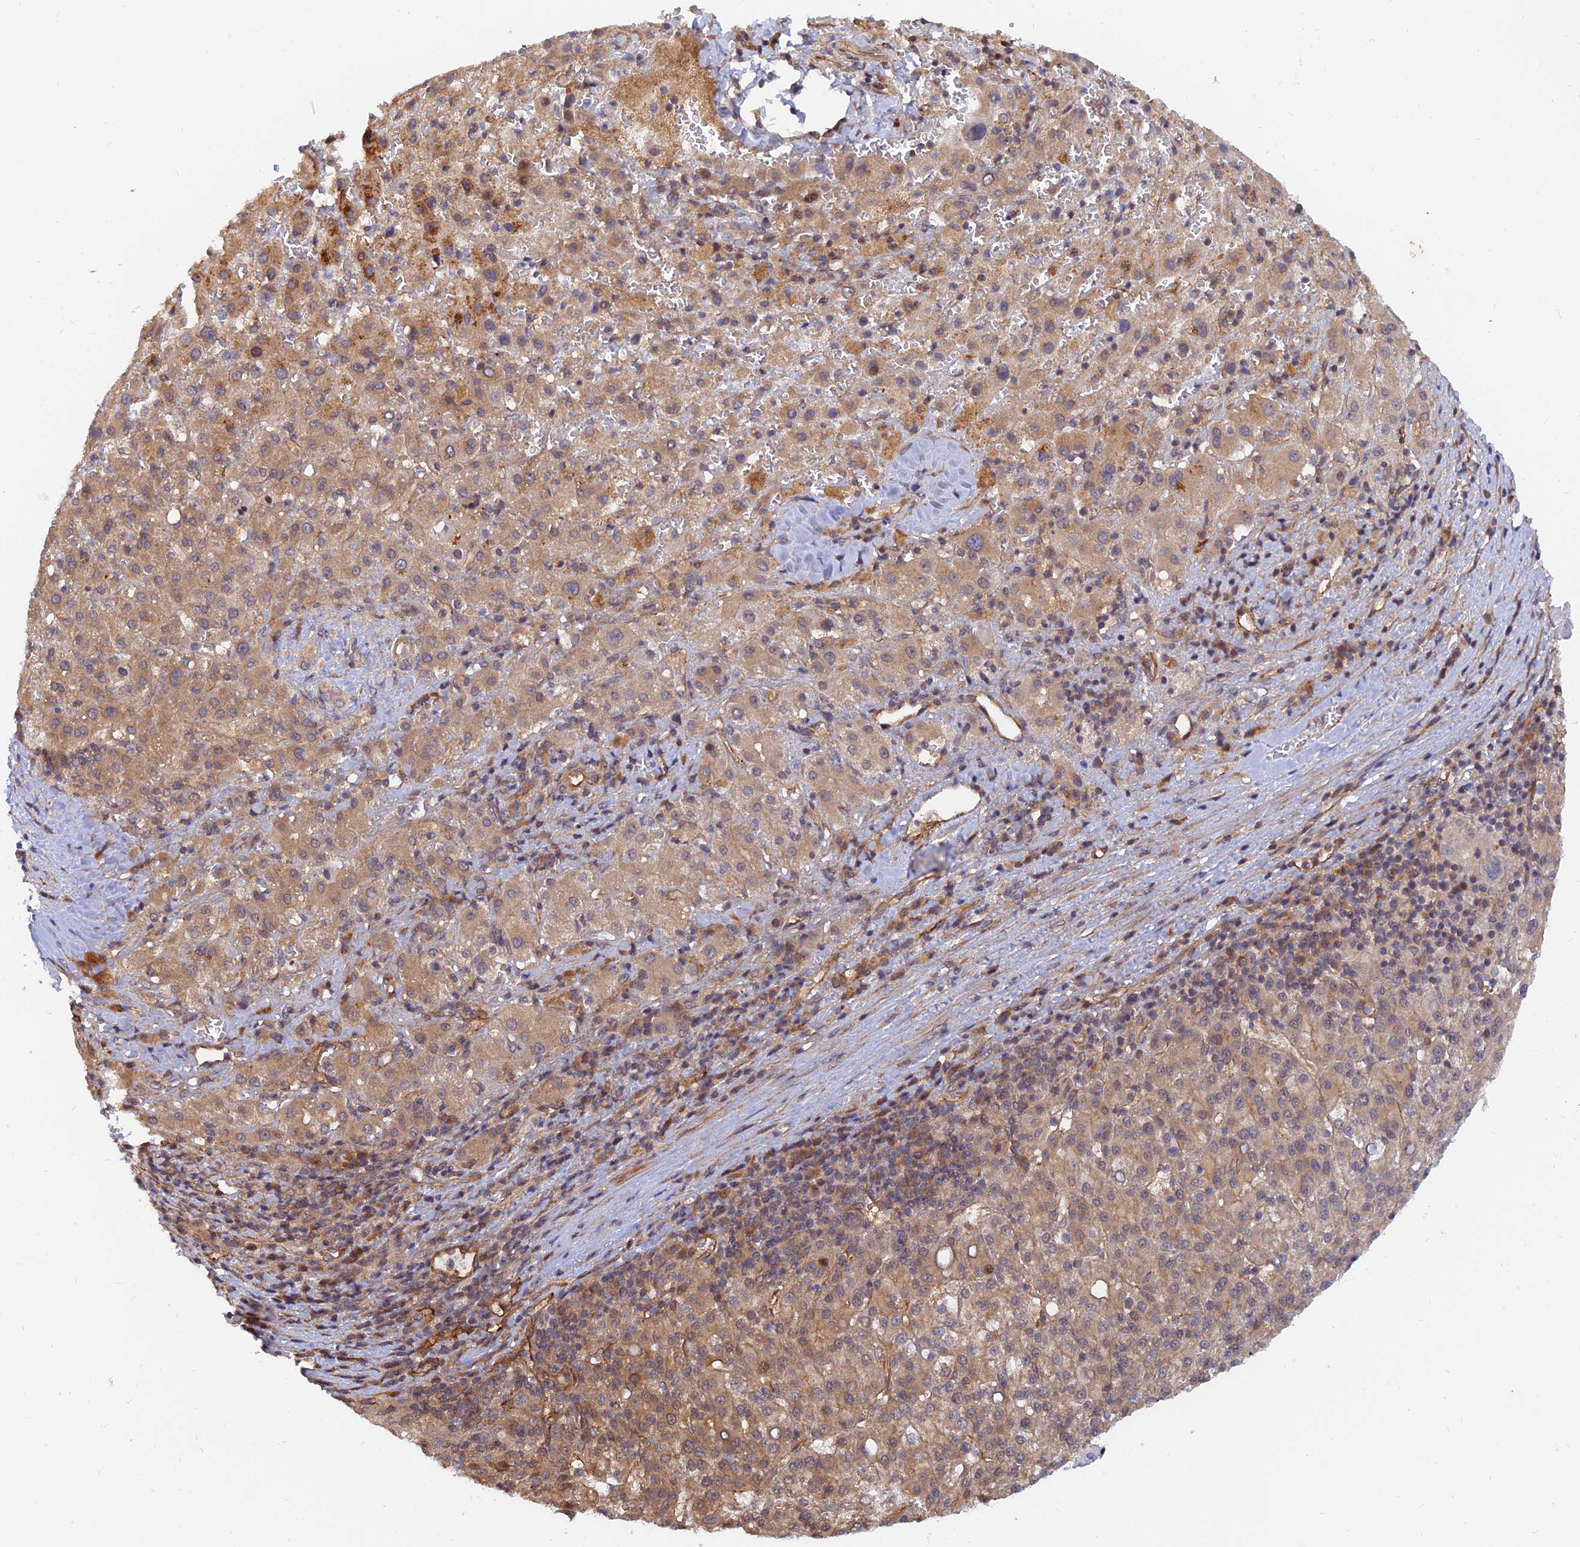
{"staining": {"intensity": "moderate", "quantity": ">75%", "location": "cytoplasmic/membranous,nuclear"}, "tissue": "liver cancer", "cell_type": "Tumor cells", "image_type": "cancer", "snomed": [{"axis": "morphology", "description": "Carcinoma, Hepatocellular, NOS"}, {"axis": "topography", "description": "Liver"}], "caption": "Liver cancer (hepatocellular carcinoma) tissue shows moderate cytoplasmic/membranous and nuclear expression in approximately >75% of tumor cells The staining was performed using DAB (3,3'-diaminobenzidine), with brown indicating positive protein expression. Nuclei are stained blue with hematoxylin.", "gene": "WDR41", "patient": {"sex": "female", "age": 58}}